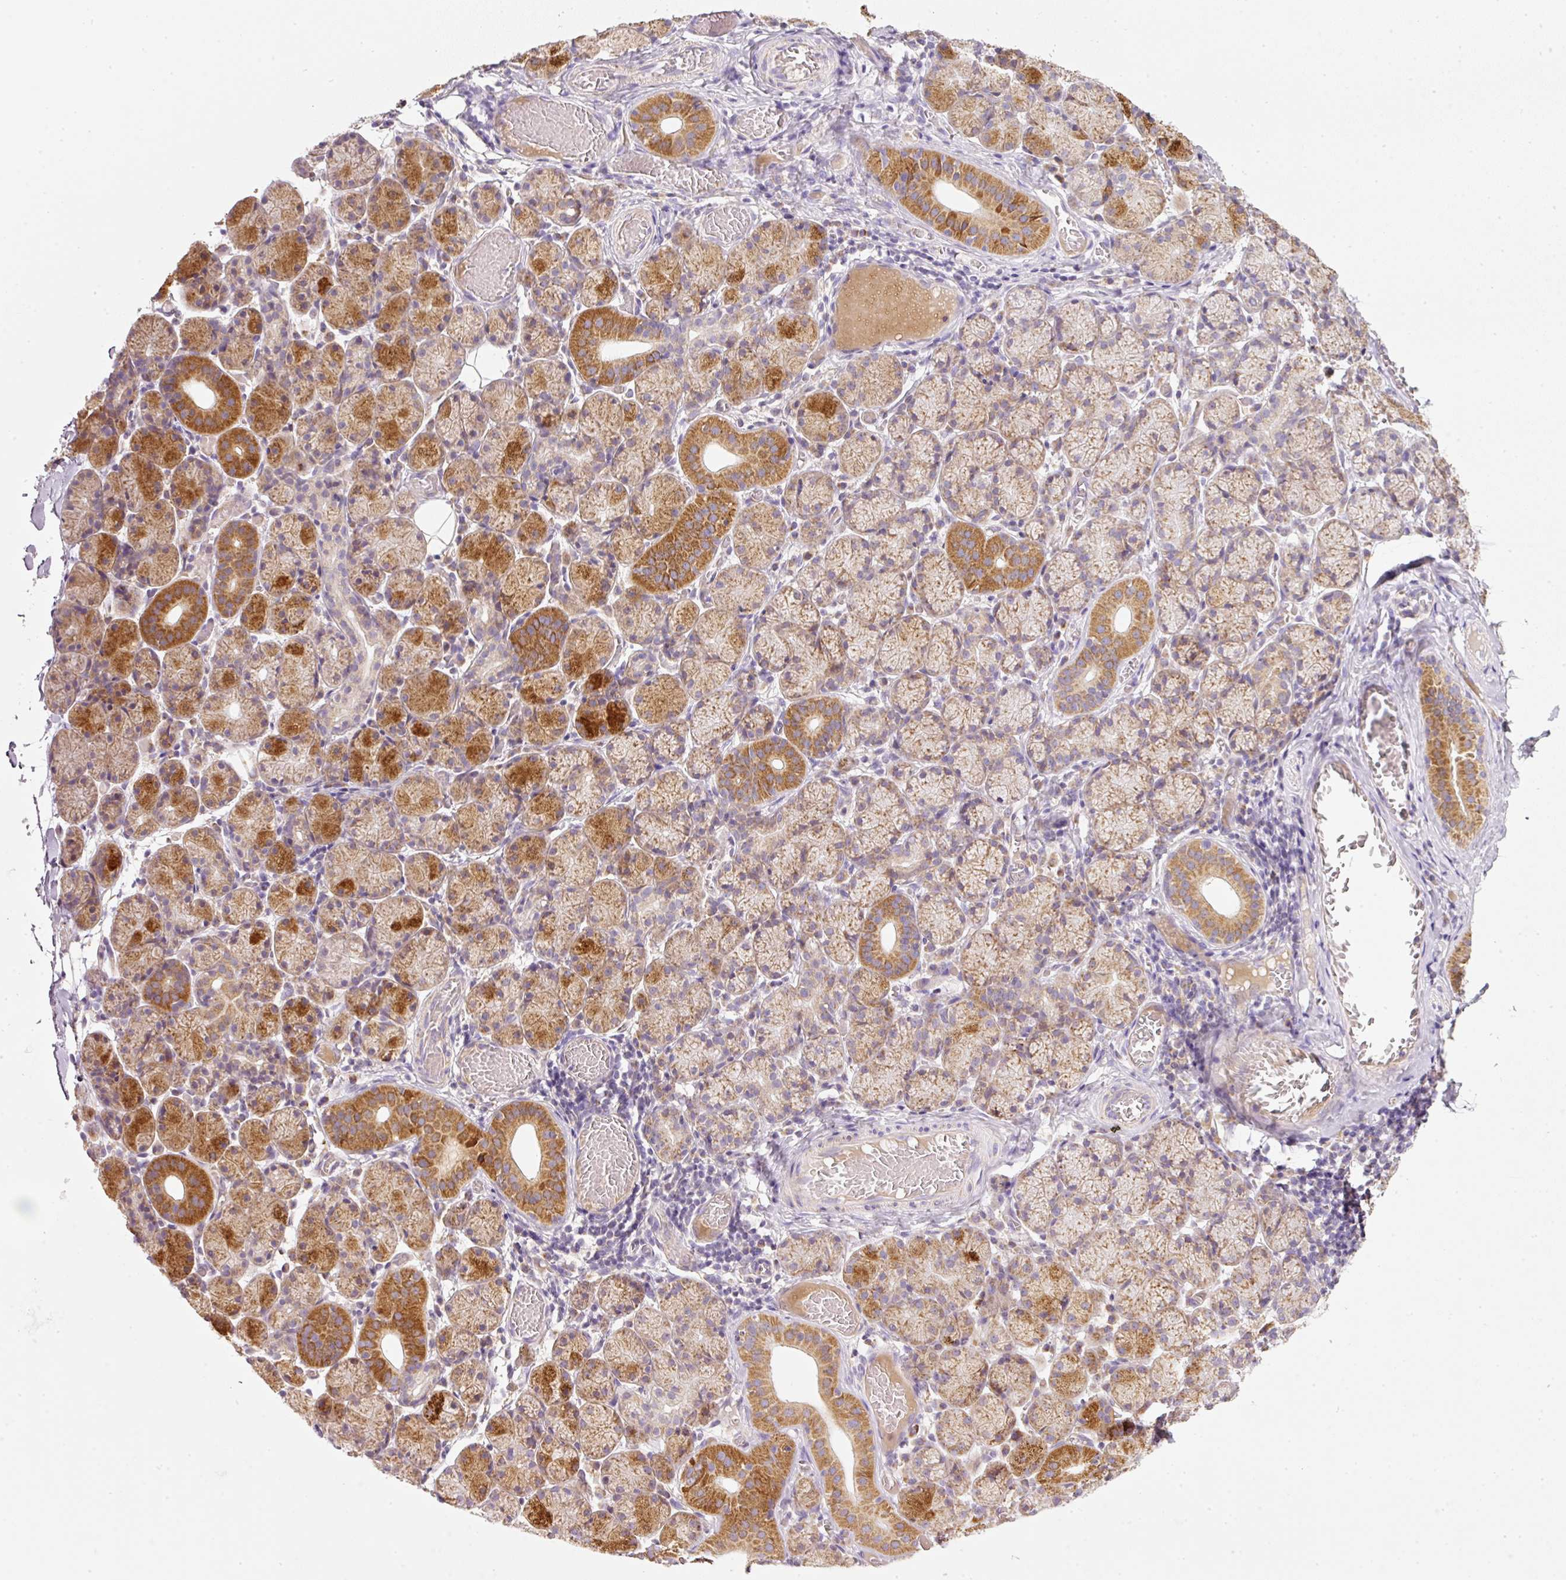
{"staining": {"intensity": "moderate", "quantity": ">75%", "location": "cytoplasmic/membranous"}, "tissue": "salivary gland", "cell_type": "Glandular cells", "image_type": "normal", "snomed": [{"axis": "morphology", "description": "Normal tissue, NOS"}, {"axis": "topography", "description": "Salivary gland"}], "caption": "Glandular cells display medium levels of moderate cytoplasmic/membranous staining in approximately >75% of cells in normal human salivary gland.", "gene": "NDUFA1", "patient": {"sex": "female", "age": 24}}